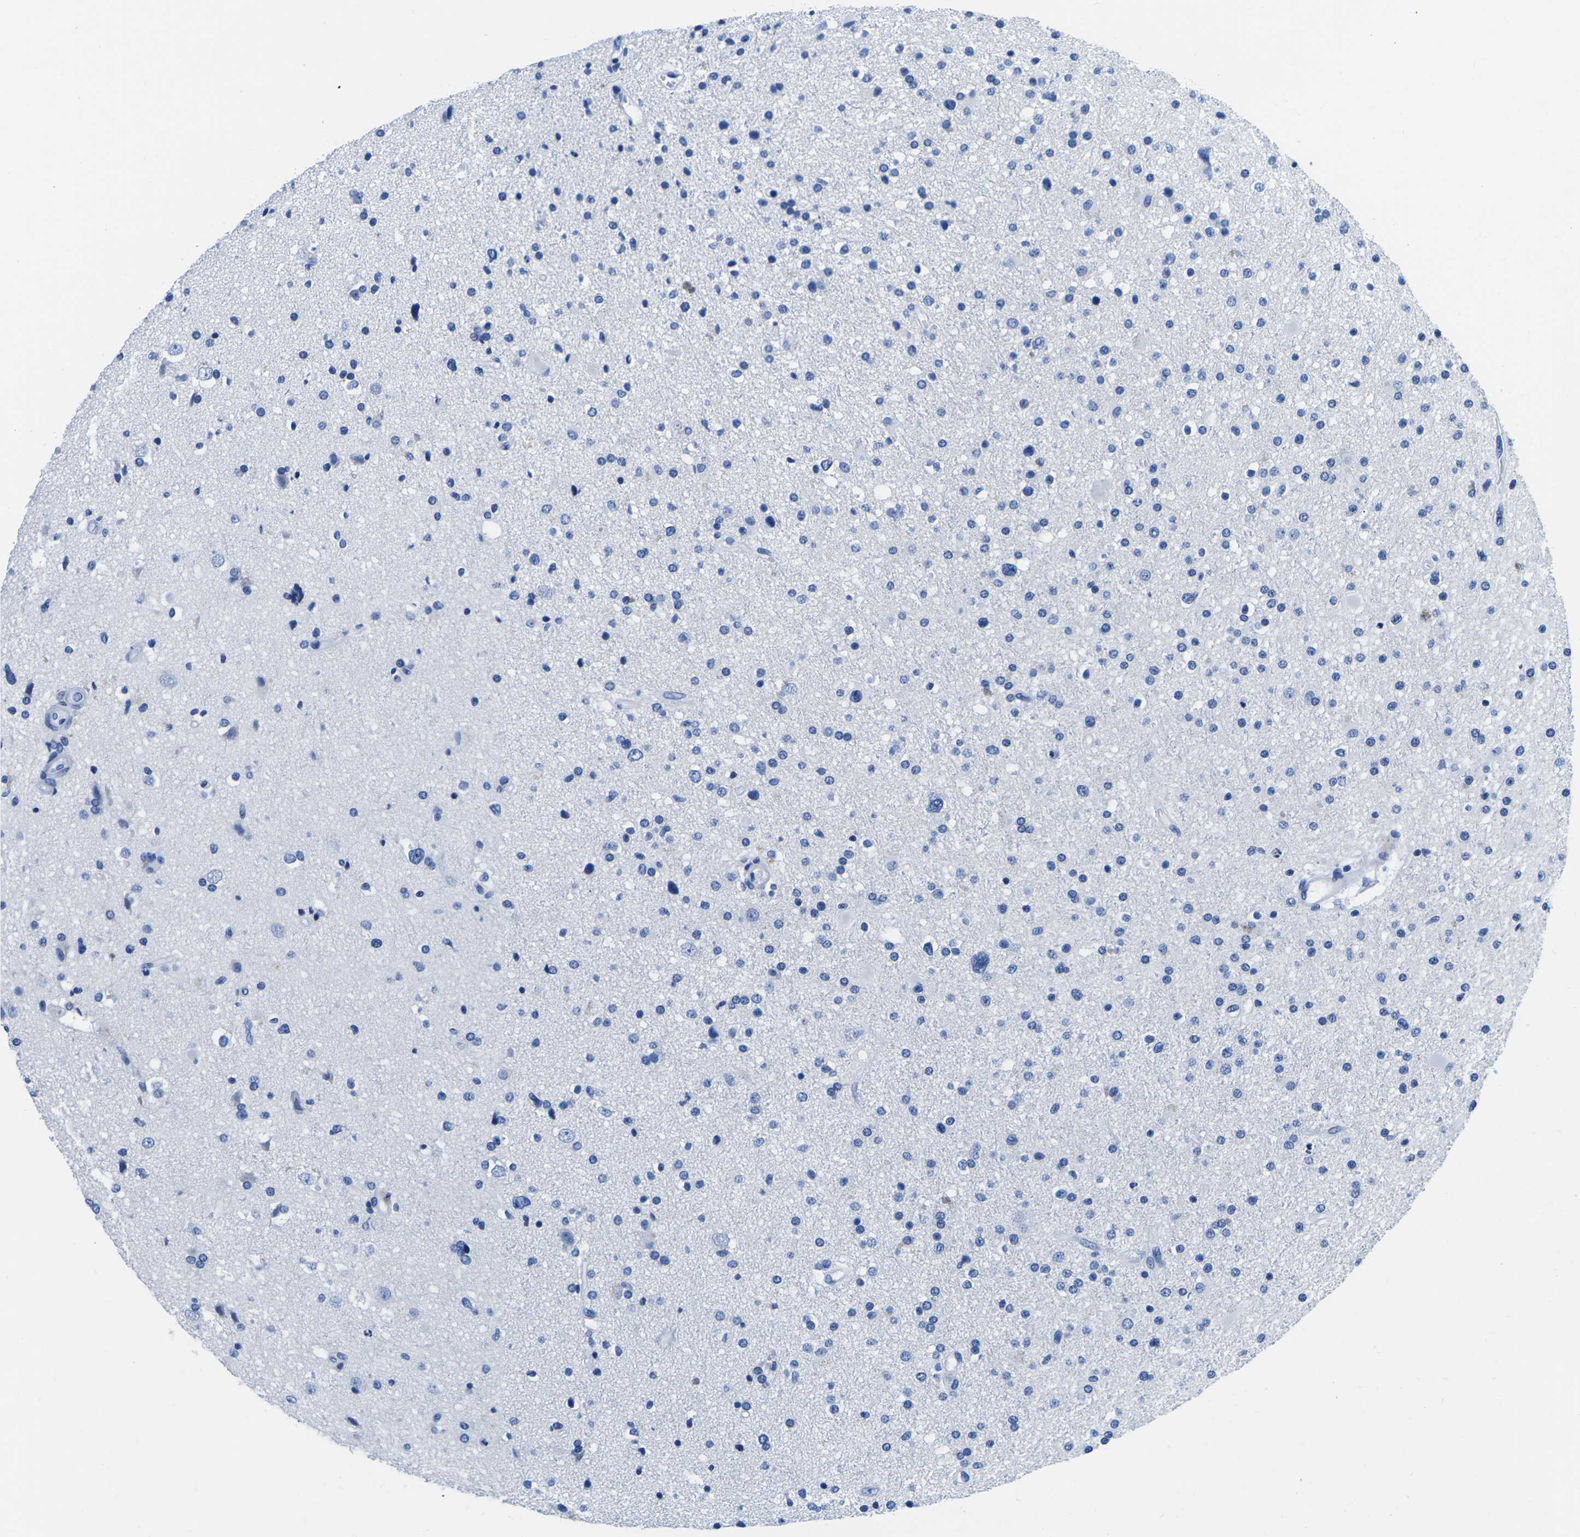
{"staining": {"intensity": "negative", "quantity": "none", "location": "none"}, "tissue": "glioma", "cell_type": "Tumor cells", "image_type": "cancer", "snomed": [{"axis": "morphology", "description": "Glioma, malignant, High grade"}, {"axis": "topography", "description": "Brain"}], "caption": "Glioma stained for a protein using IHC demonstrates no positivity tumor cells.", "gene": "CYP1A2", "patient": {"sex": "male", "age": 33}}